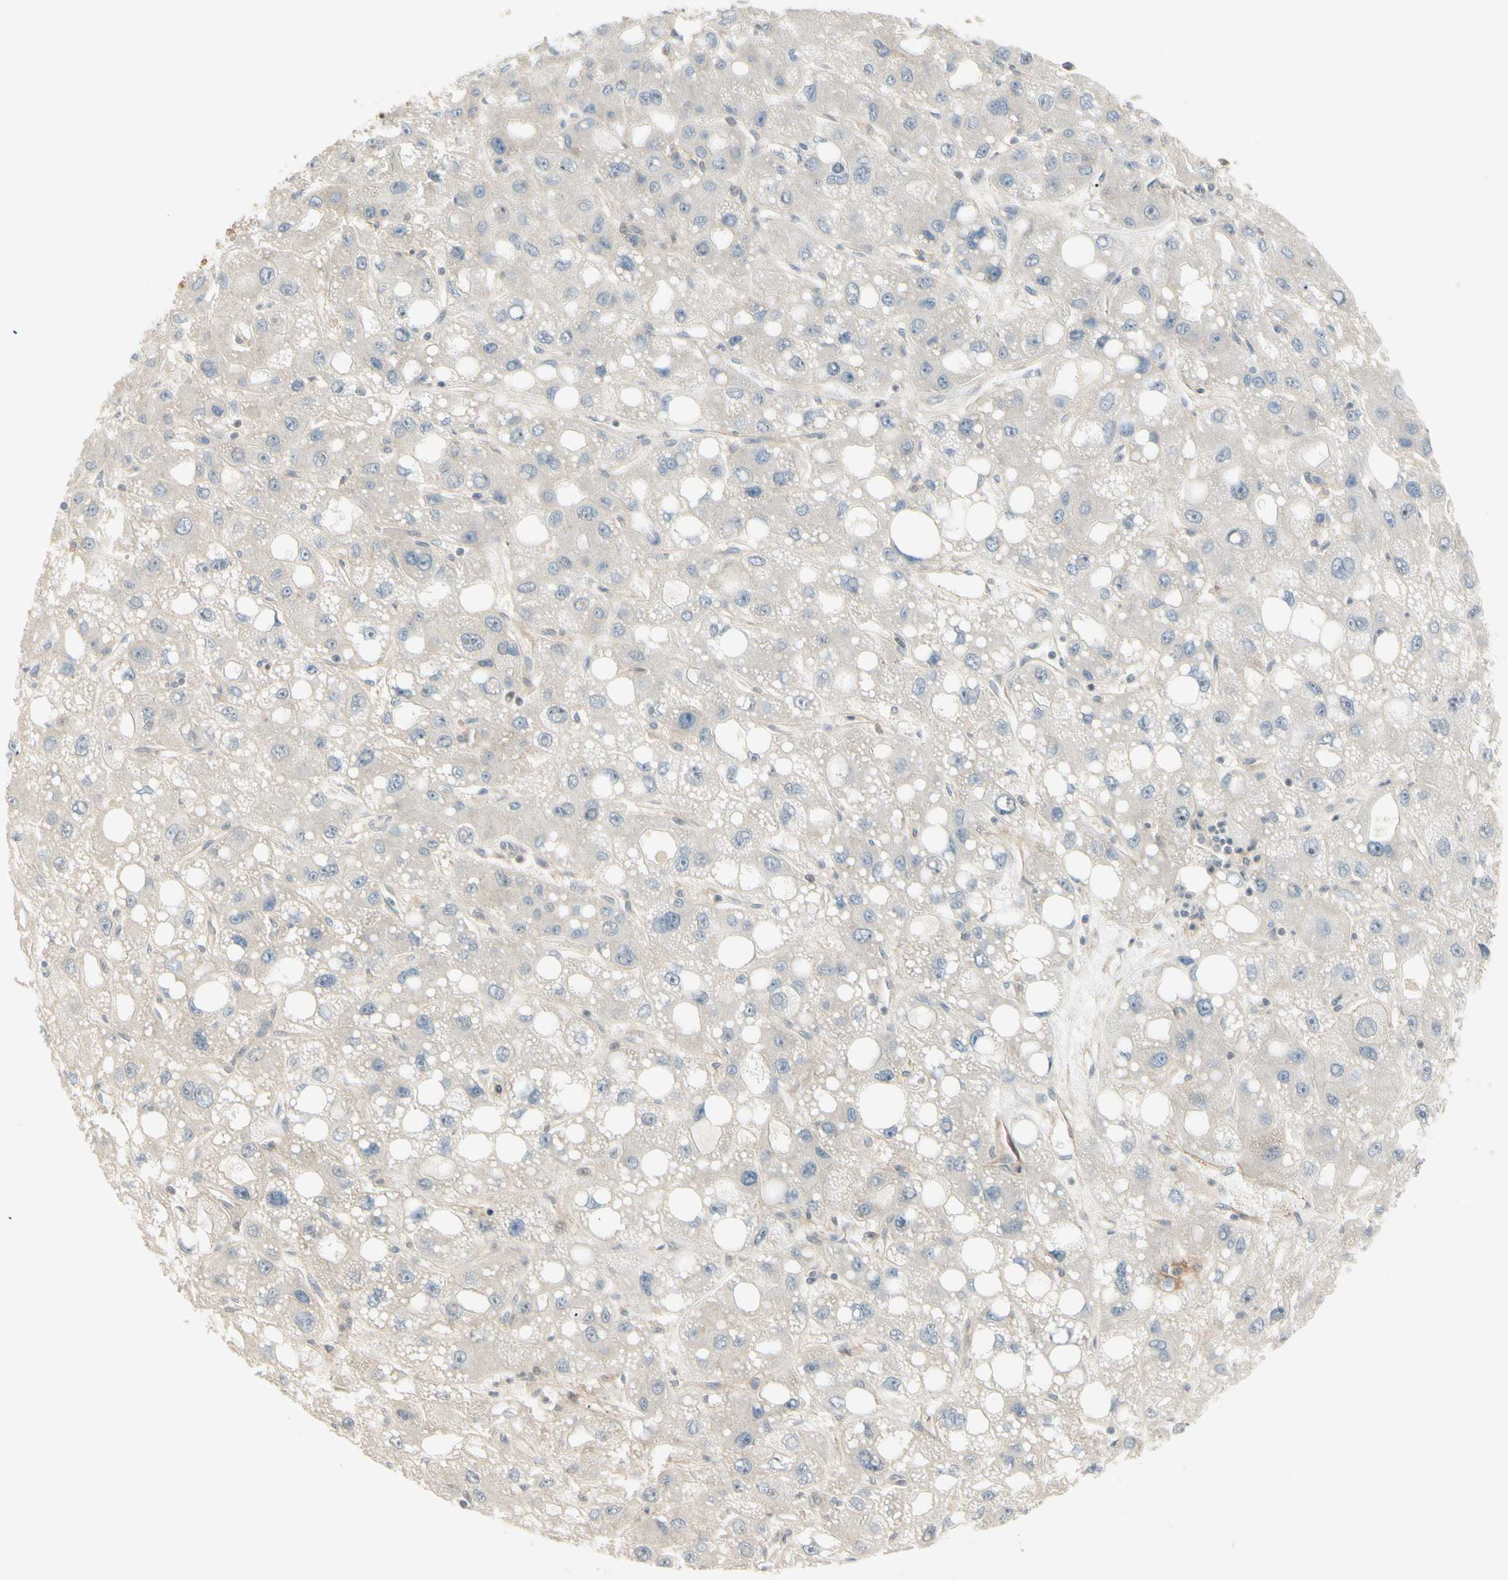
{"staining": {"intensity": "negative", "quantity": "none", "location": "none"}, "tissue": "liver cancer", "cell_type": "Tumor cells", "image_type": "cancer", "snomed": [{"axis": "morphology", "description": "Carcinoma, Hepatocellular, NOS"}, {"axis": "topography", "description": "Liver"}], "caption": "Immunohistochemistry histopathology image of neoplastic tissue: human liver cancer stained with DAB exhibits no significant protein positivity in tumor cells.", "gene": "NFYA", "patient": {"sex": "male", "age": 55}}